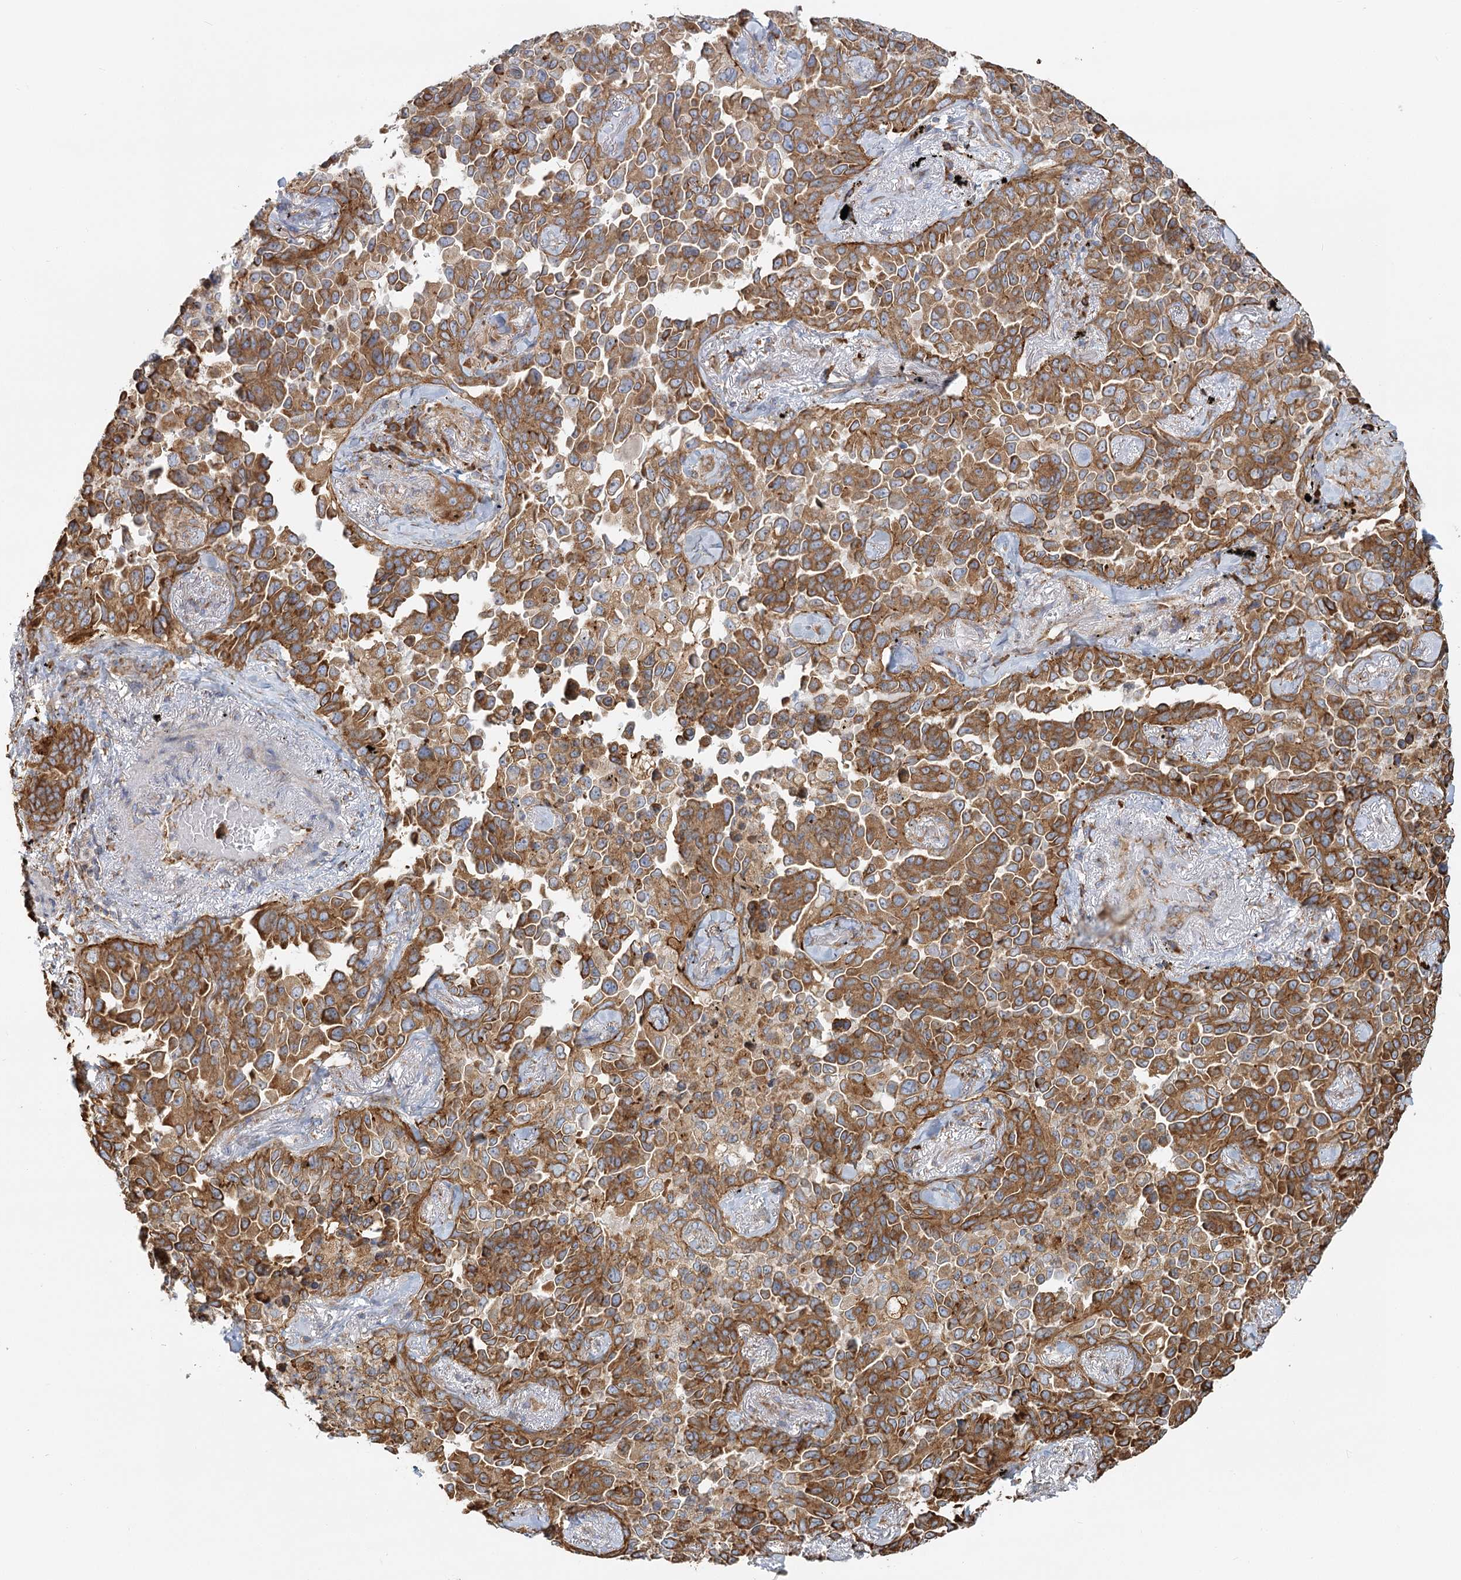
{"staining": {"intensity": "moderate", "quantity": ">75%", "location": "cytoplasmic/membranous"}, "tissue": "lung cancer", "cell_type": "Tumor cells", "image_type": "cancer", "snomed": [{"axis": "morphology", "description": "Adenocarcinoma, NOS"}, {"axis": "topography", "description": "Lung"}], "caption": "This photomicrograph shows lung adenocarcinoma stained with immunohistochemistry to label a protein in brown. The cytoplasmic/membranous of tumor cells show moderate positivity for the protein. Nuclei are counter-stained blue.", "gene": "TAS1R1", "patient": {"sex": "female", "age": 67}}